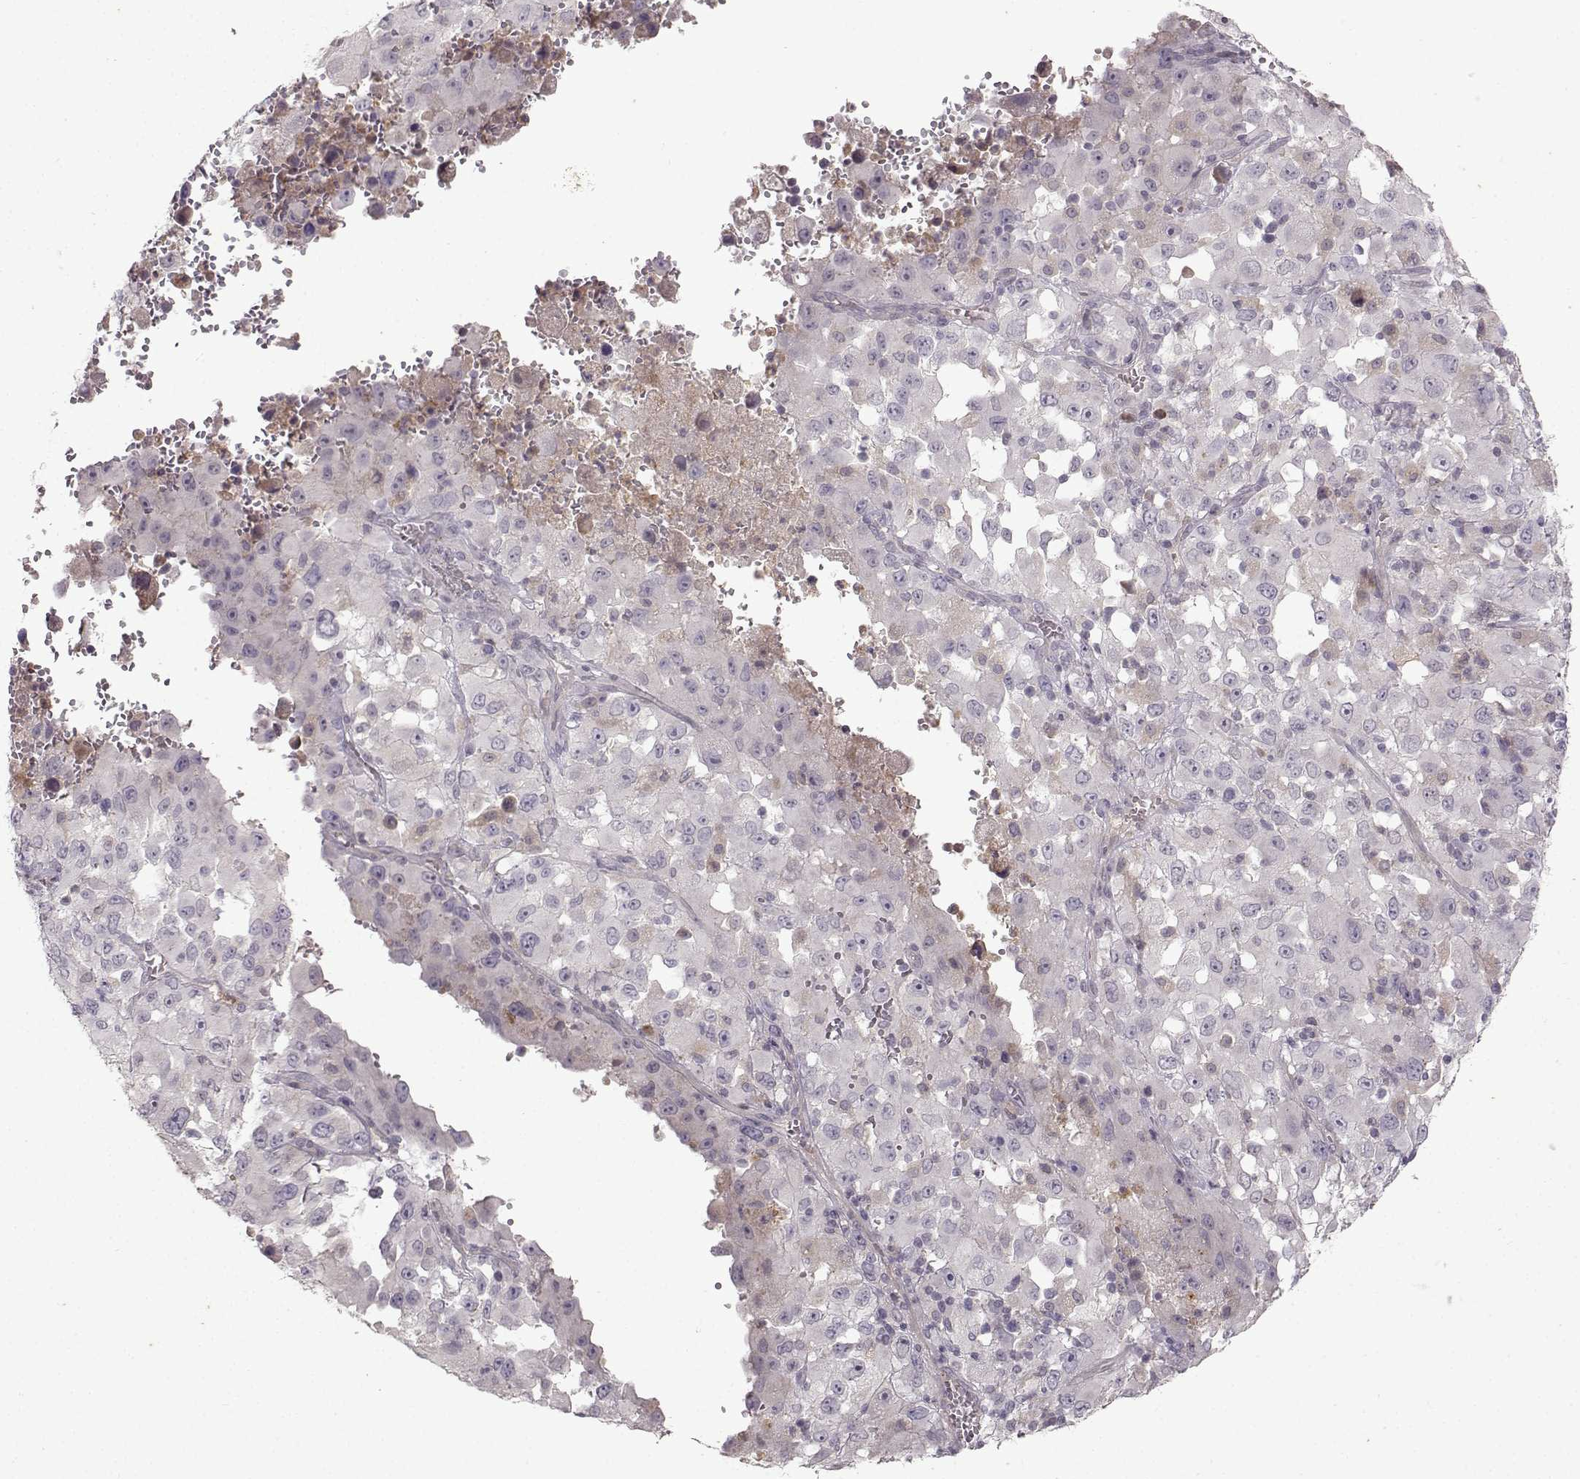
{"staining": {"intensity": "negative", "quantity": "none", "location": "none"}, "tissue": "melanoma", "cell_type": "Tumor cells", "image_type": "cancer", "snomed": [{"axis": "morphology", "description": "Malignant melanoma, Metastatic site"}, {"axis": "topography", "description": "Soft tissue"}], "caption": "This is a image of immunohistochemistry (IHC) staining of malignant melanoma (metastatic site), which shows no staining in tumor cells.", "gene": "OPRD1", "patient": {"sex": "male", "age": 50}}